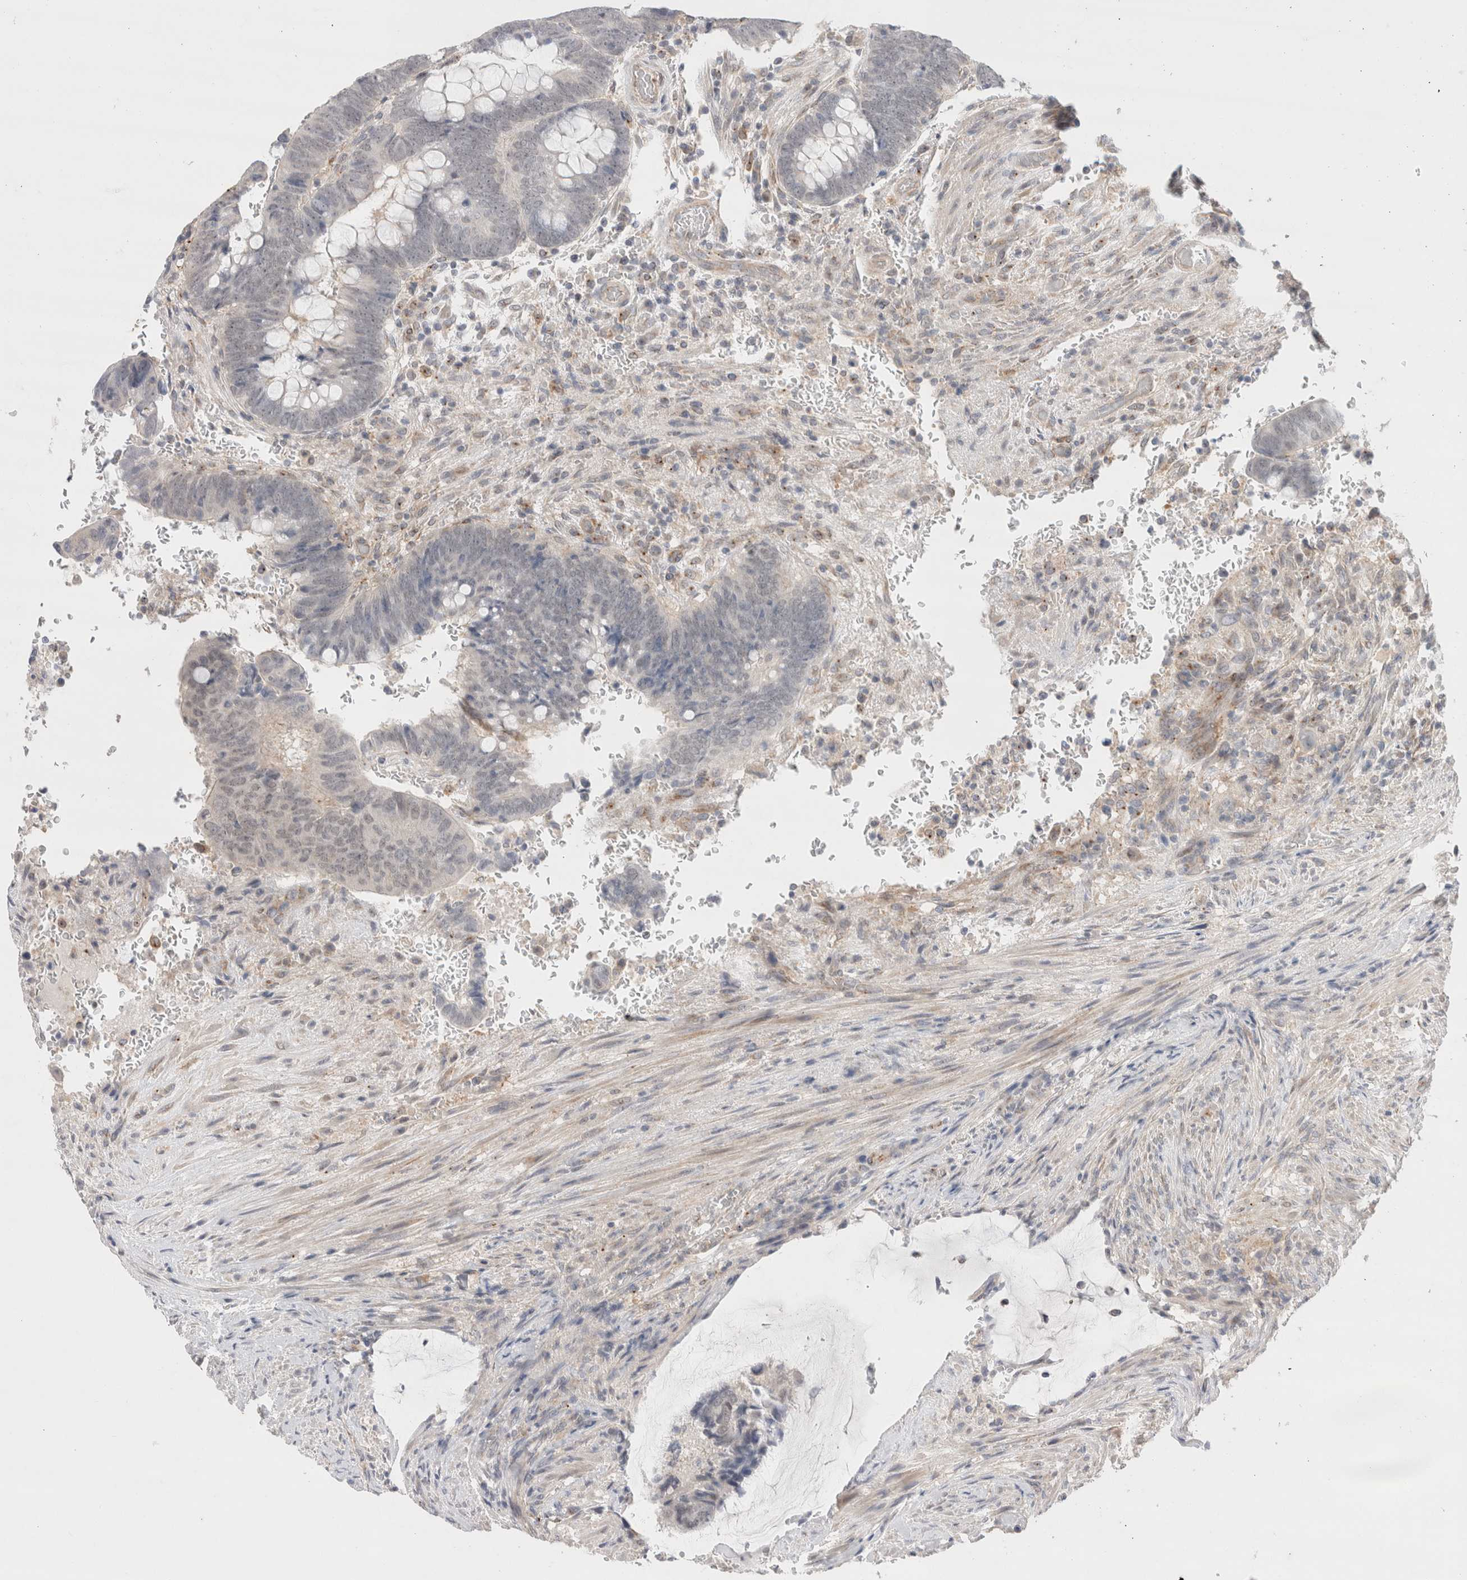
{"staining": {"intensity": "weak", "quantity": "<25%", "location": "nuclear"}, "tissue": "colorectal cancer", "cell_type": "Tumor cells", "image_type": "cancer", "snomed": [{"axis": "morphology", "description": "Normal tissue, NOS"}, {"axis": "morphology", "description": "Adenocarcinoma, NOS"}, {"axis": "topography", "description": "Rectum"}], "caption": "This histopathology image is of adenocarcinoma (colorectal) stained with IHC to label a protein in brown with the nuclei are counter-stained blue. There is no positivity in tumor cells. Brightfield microscopy of immunohistochemistry stained with DAB (3,3'-diaminobenzidine) (brown) and hematoxylin (blue), captured at high magnification.", "gene": "BICD2", "patient": {"sex": "male", "age": 92}}